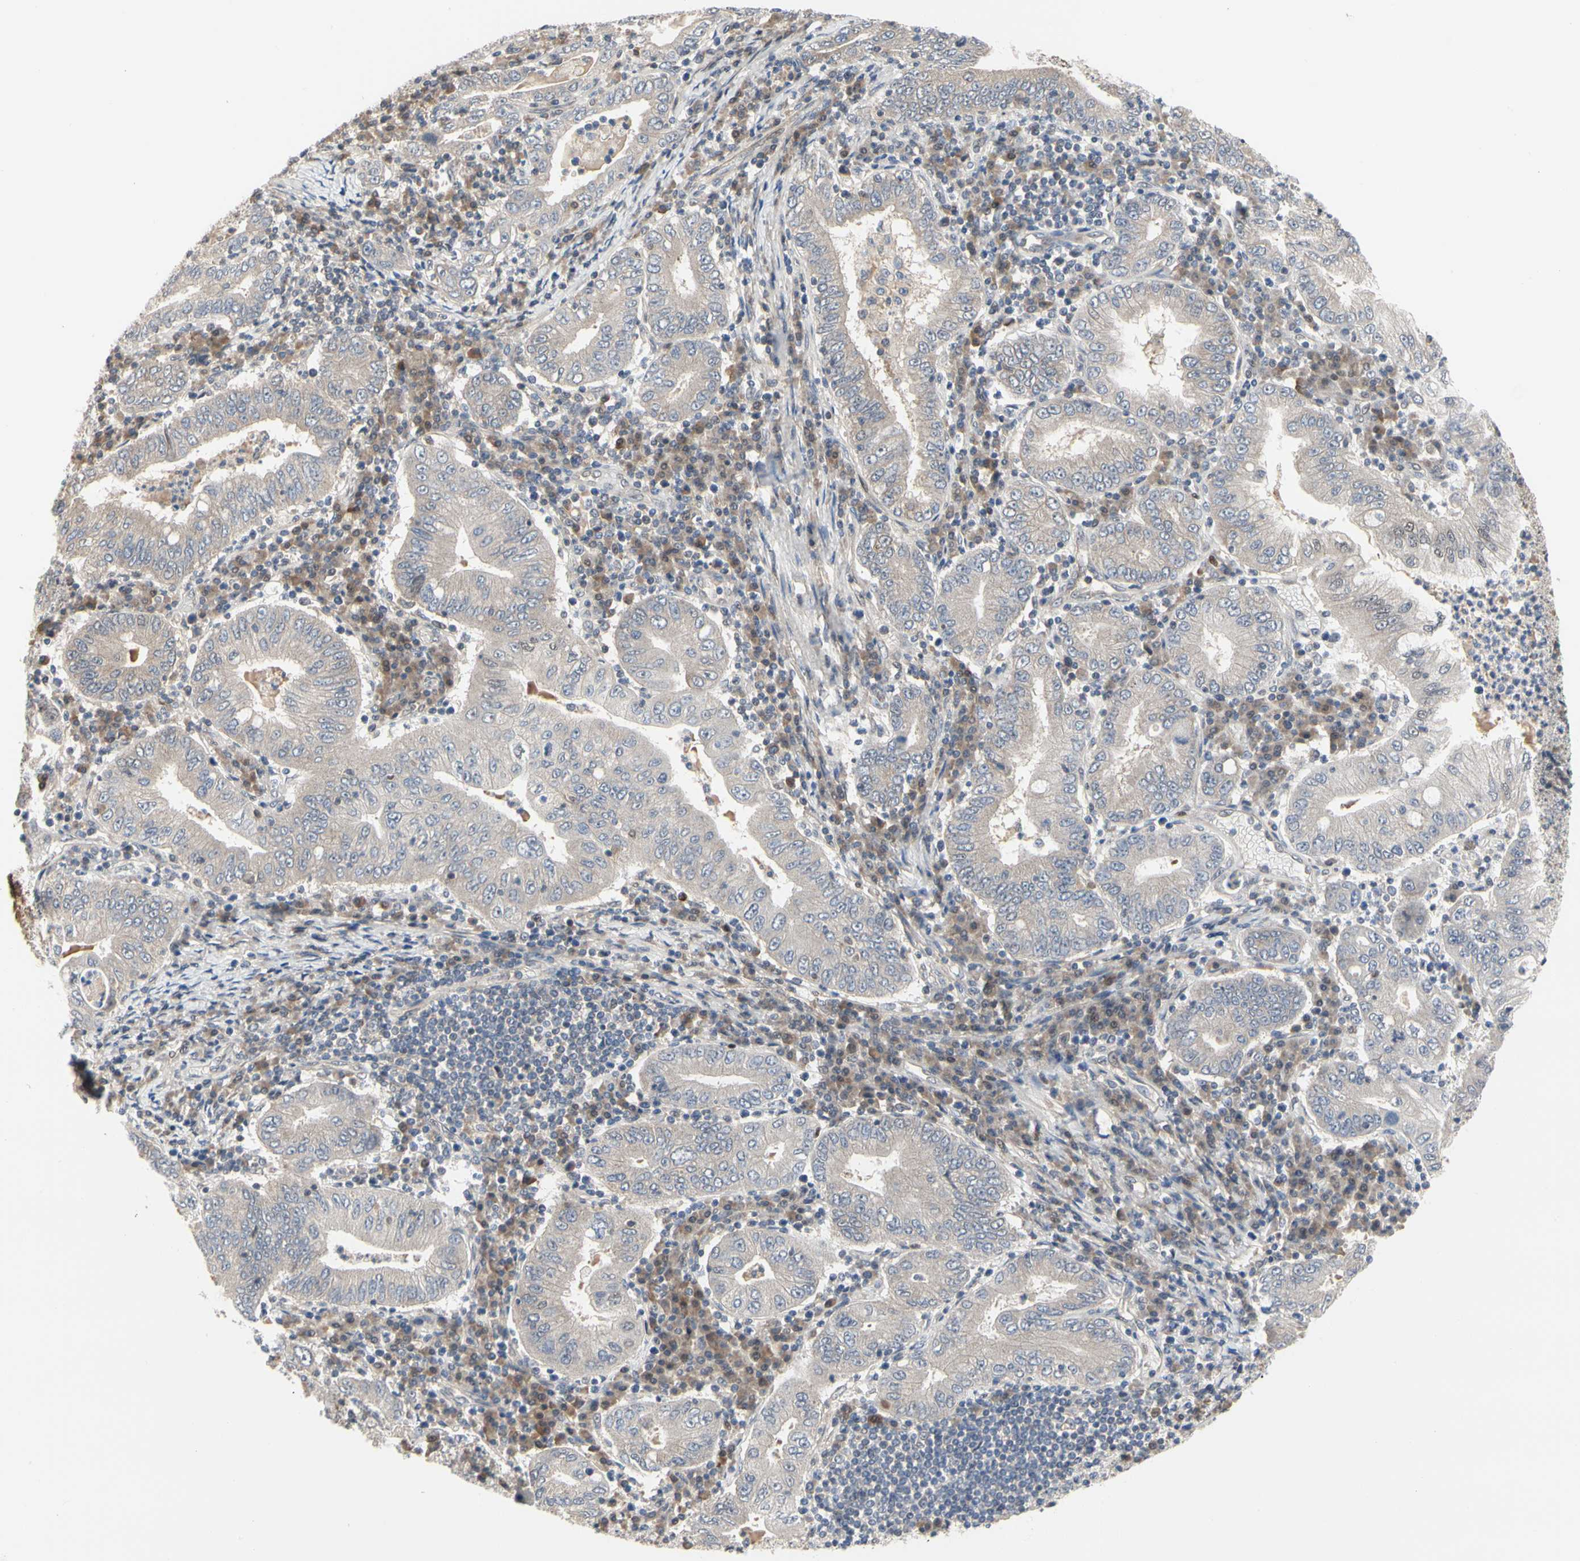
{"staining": {"intensity": "weak", "quantity": ">75%", "location": "cytoplasmic/membranous"}, "tissue": "stomach cancer", "cell_type": "Tumor cells", "image_type": "cancer", "snomed": [{"axis": "morphology", "description": "Normal tissue, NOS"}, {"axis": "morphology", "description": "Adenocarcinoma, NOS"}, {"axis": "topography", "description": "Esophagus"}, {"axis": "topography", "description": "Stomach, upper"}, {"axis": "topography", "description": "Peripheral nerve tissue"}], "caption": "An image showing weak cytoplasmic/membranous expression in approximately >75% of tumor cells in adenocarcinoma (stomach), as visualized by brown immunohistochemical staining.", "gene": "CDK5", "patient": {"sex": "male", "age": 62}}